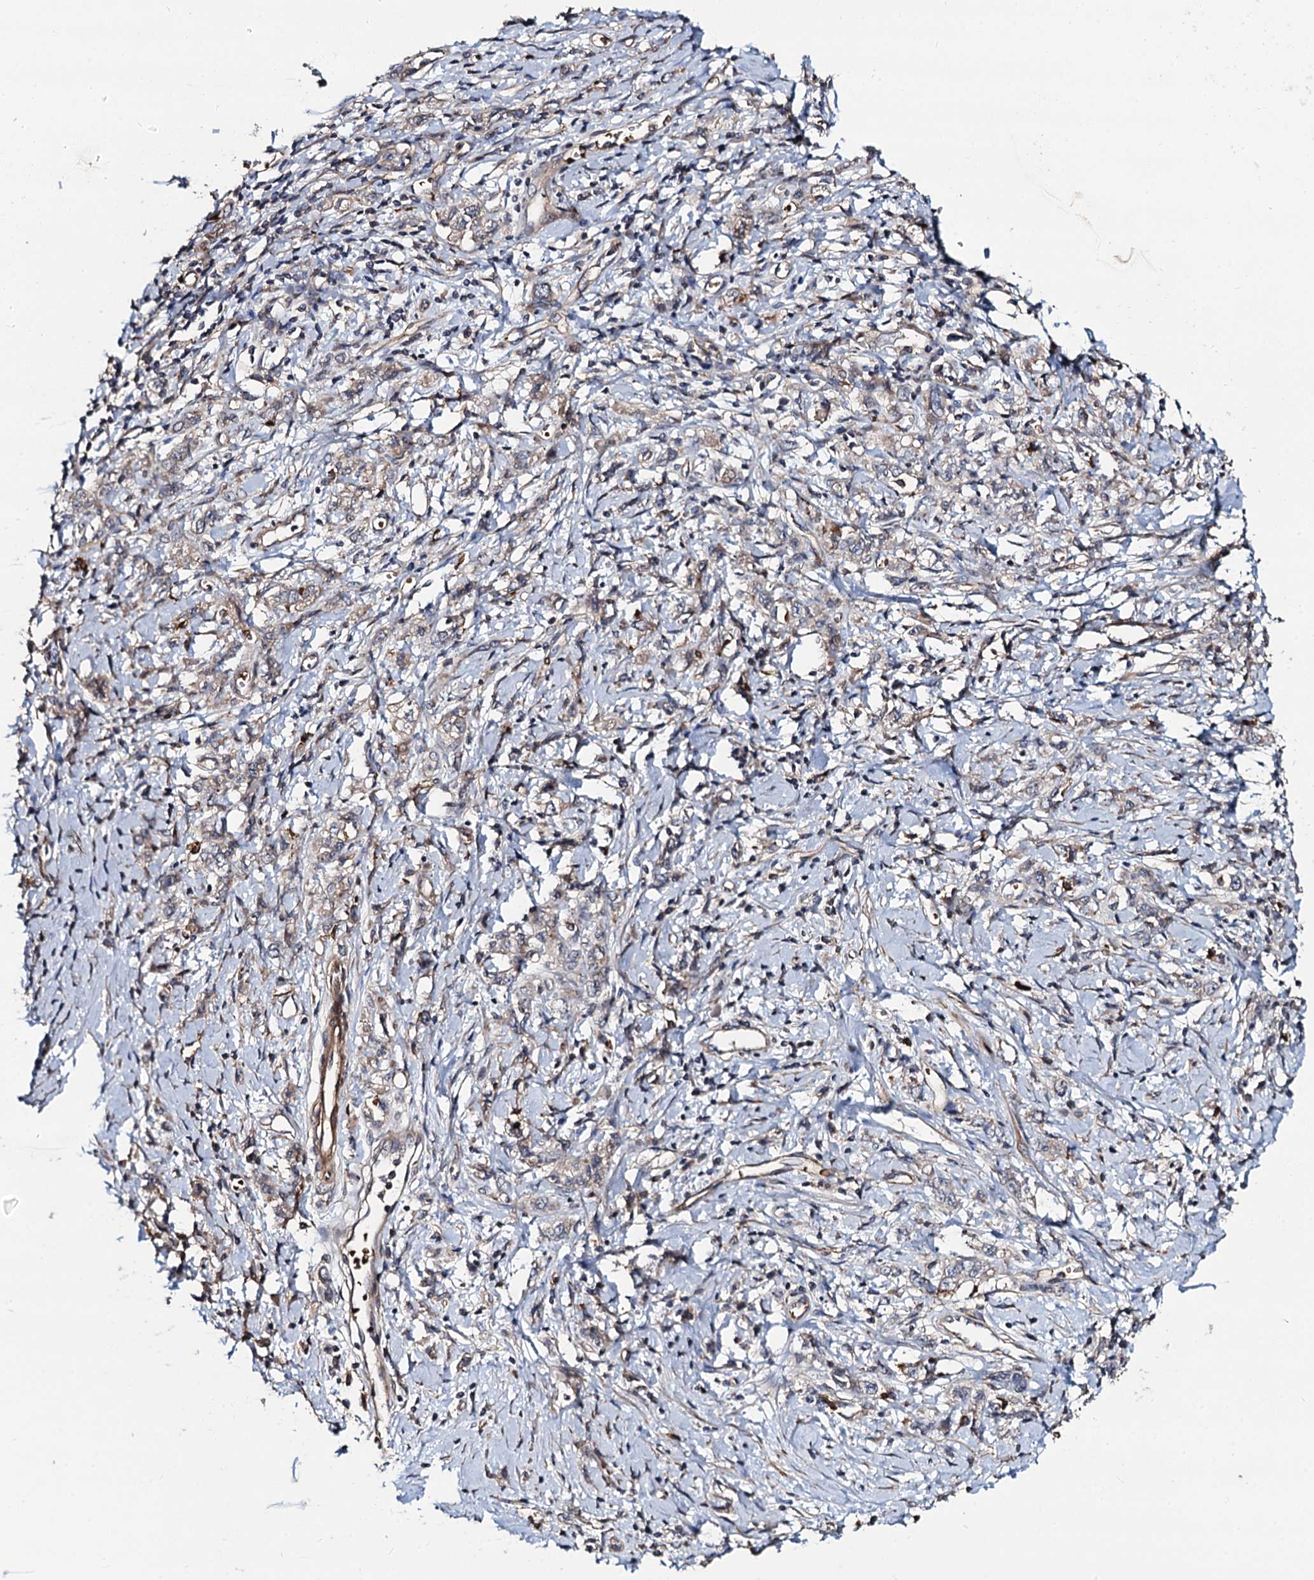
{"staining": {"intensity": "weak", "quantity": "<25%", "location": "cytoplasmic/membranous"}, "tissue": "stomach cancer", "cell_type": "Tumor cells", "image_type": "cancer", "snomed": [{"axis": "morphology", "description": "Adenocarcinoma, NOS"}, {"axis": "topography", "description": "Stomach"}], "caption": "IHC micrograph of neoplastic tissue: human stomach cancer stained with DAB (3,3'-diaminobenzidine) reveals no significant protein staining in tumor cells. (DAB (3,3'-diaminobenzidine) IHC, high magnification).", "gene": "KXD1", "patient": {"sex": "female", "age": 76}}